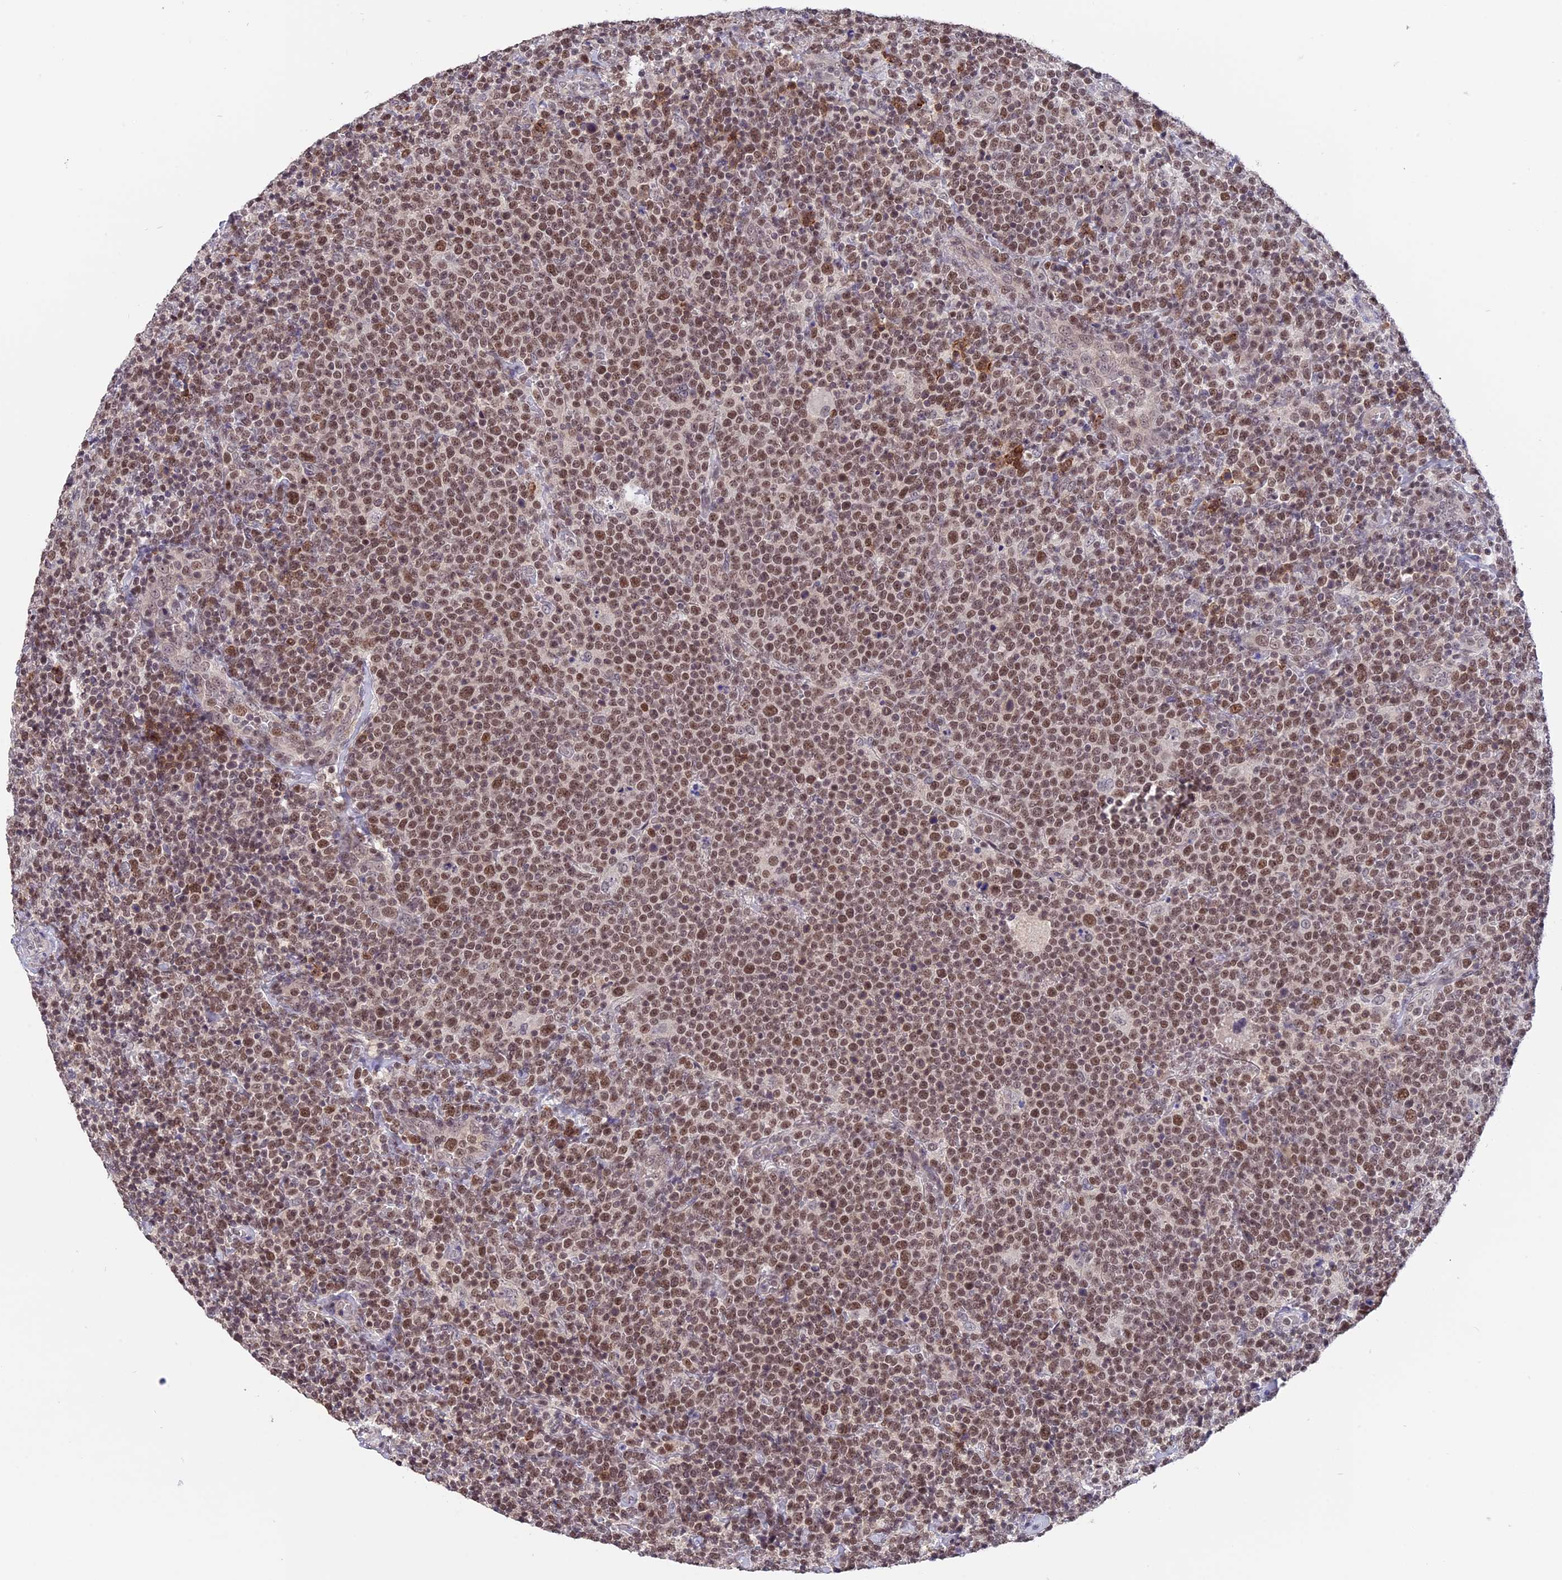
{"staining": {"intensity": "moderate", "quantity": ">75%", "location": "nuclear"}, "tissue": "lymphoma", "cell_type": "Tumor cells", "image_type": "cancer", "snomed": [{"axis": "morphology", "description": "Malignant lymphoma, non-Hodgkin's type, High grade"}, {"axis": "topography", "description": "Lymph node"}], "caption": "An image of human high-grade malignant lymphoma, non-Hodgkin's type stained for a protein displays moderate nuclear brown staining in tumor cells. The protein of interest is stained brown, and the nuclei are stained in blue (DAB IHC with brightfield microscopy, high magnification).", "gene": "RFC5", "patient": {"sex": "male", "age": 61}}